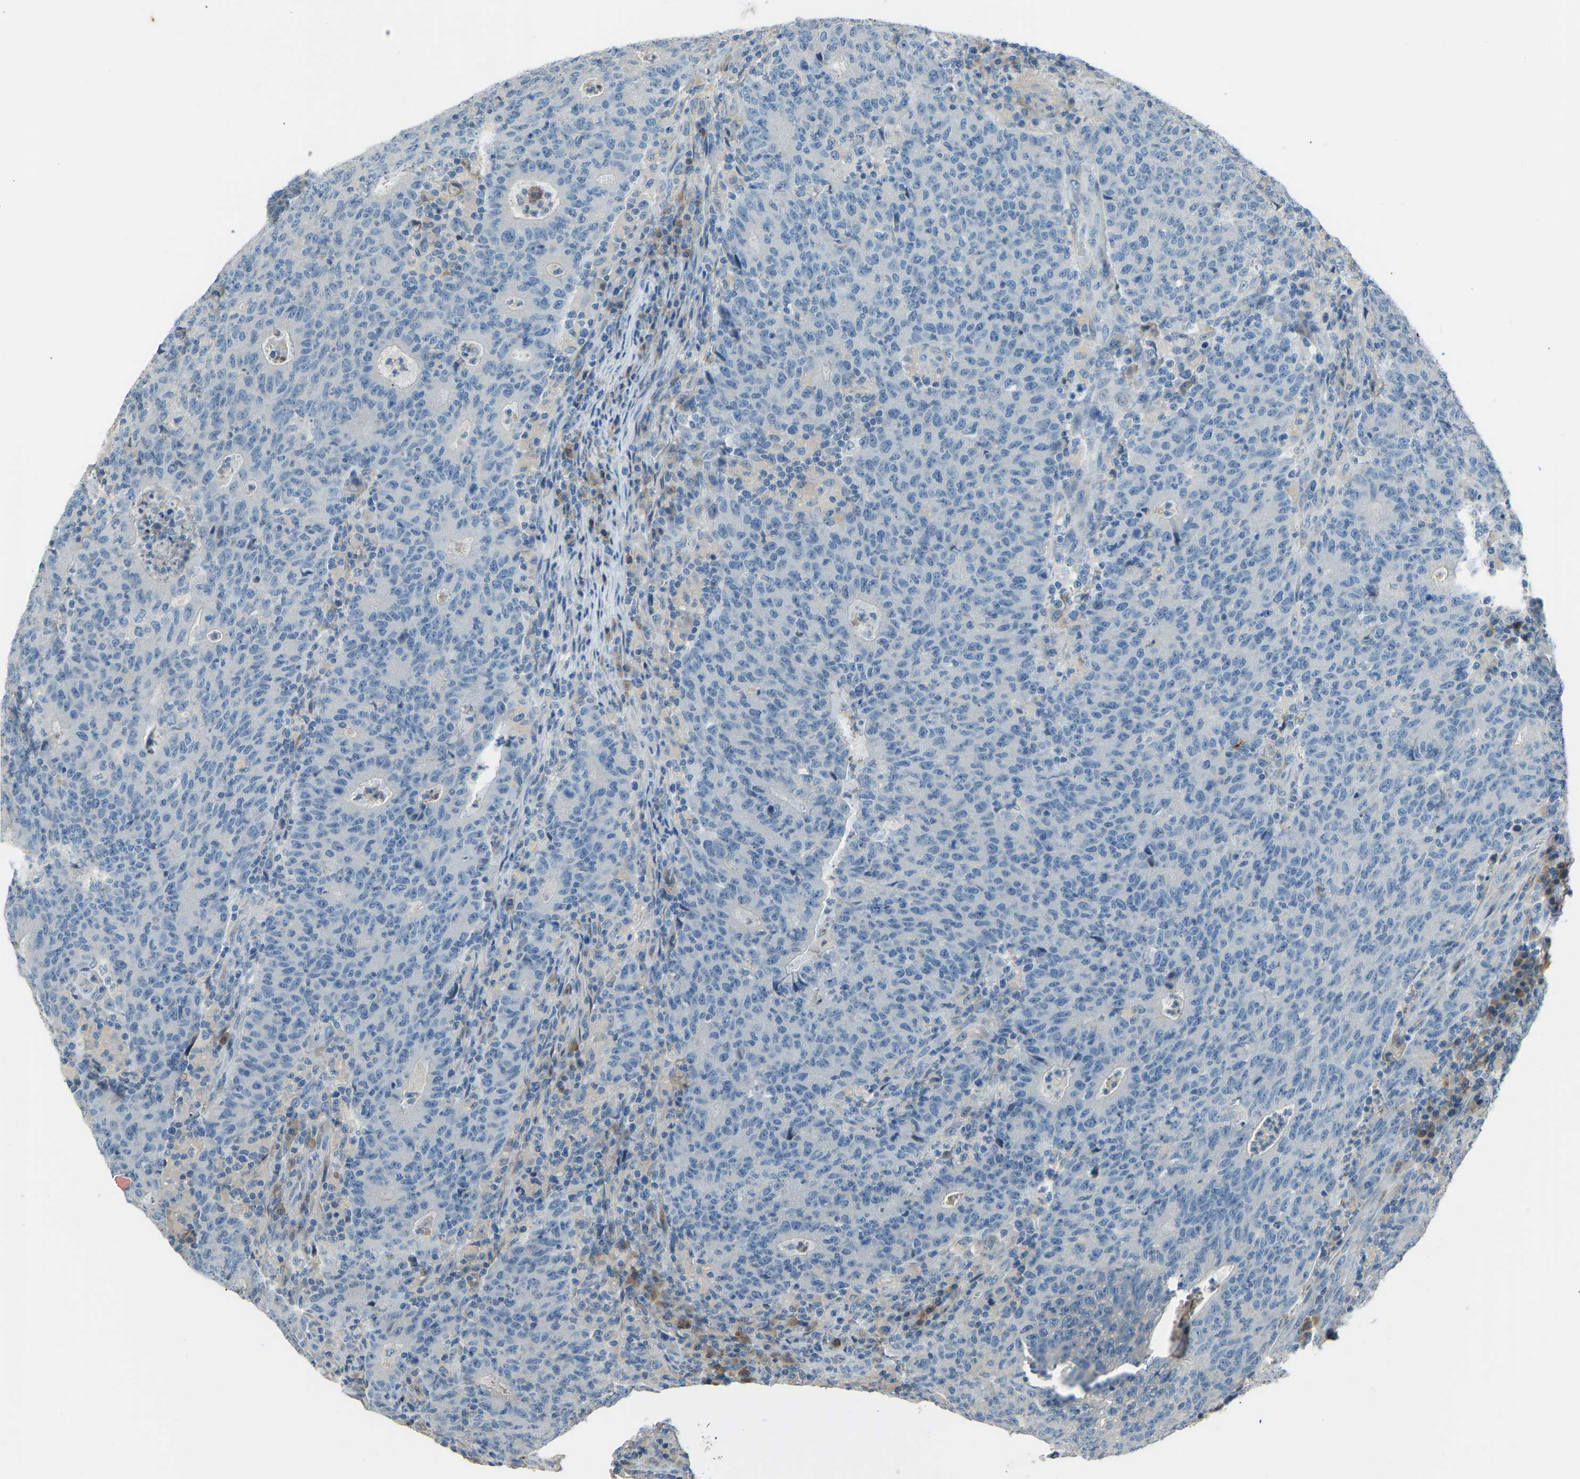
{"staining": {"intensity": "negative", "quantity": "none", "location": "none"}, "tissue": "colorectal cancer", "cell_type": "Tumor cells", "image_type": "cancer", "snomed": [{"axis": "morphology", "description": "Adenocarcinoma, NOS"}, {"axis": "topography", "description": "Colon"}], "caption": "This is an IHC histopathology image of human colorectal cancer (adenocarcinoma). There is no positivity in tumor cells.", "gene": "FBLN2", "patient": {"sex": "female", "age": 75}}